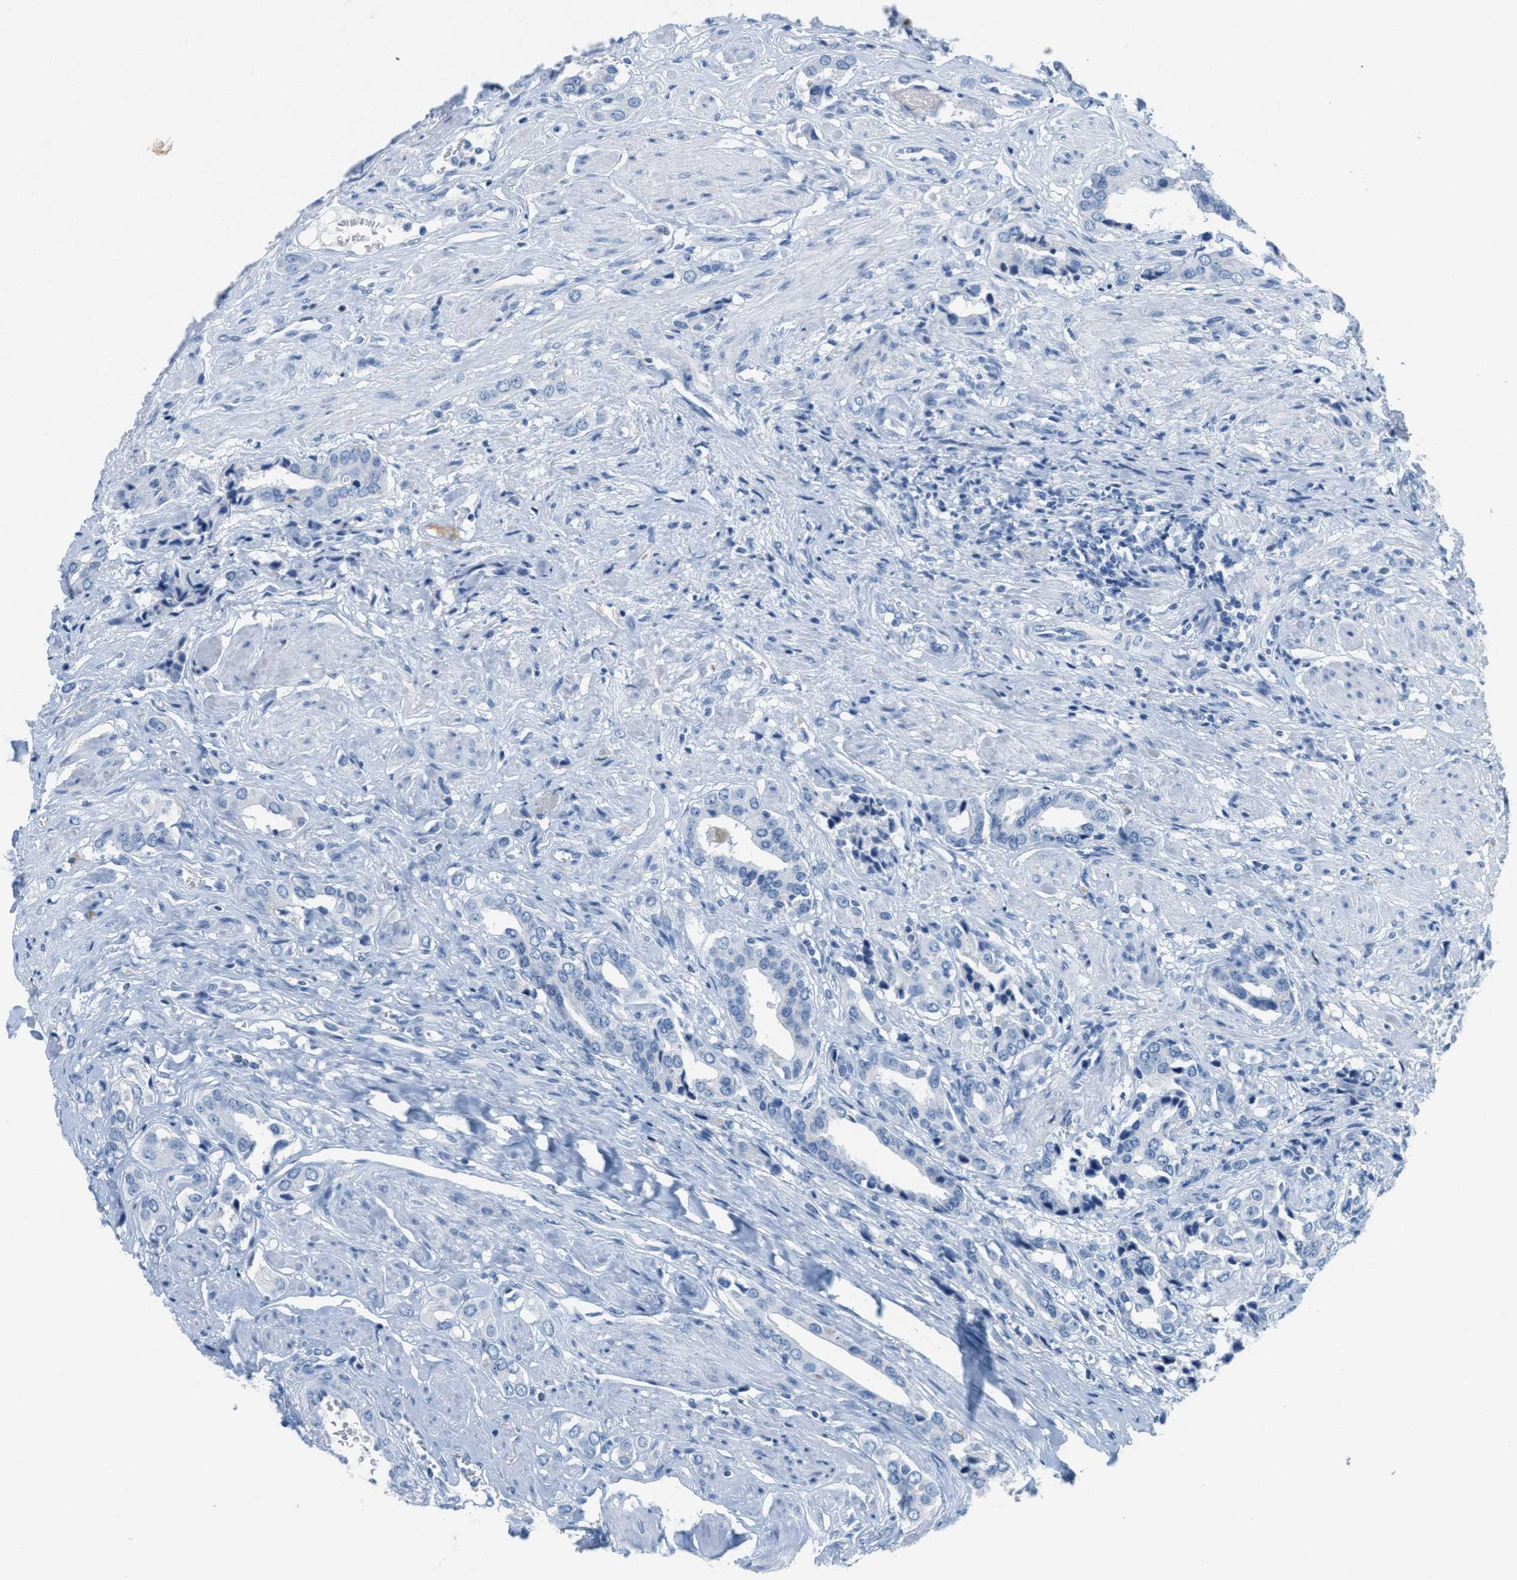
{"staining": {"intensity": "negative", "quantity": "none", "location": "none"}, "tissue": "prostate cancer", "cell_type": "Tumor cells", "image_type": "cancer", "snomed": [{"axis": "morphology", "description": "Adenocarcinoma, High grade"}, {"axis": "topography", "description": "Prostate"}], "caption": "Immunohistochemical staining of human high-grade adenocarcinoma (prostate) demonstrates no significant staining in tumor cells.", "gene": "GPM6A", "patient": {"sex": "male", "age": 52}}